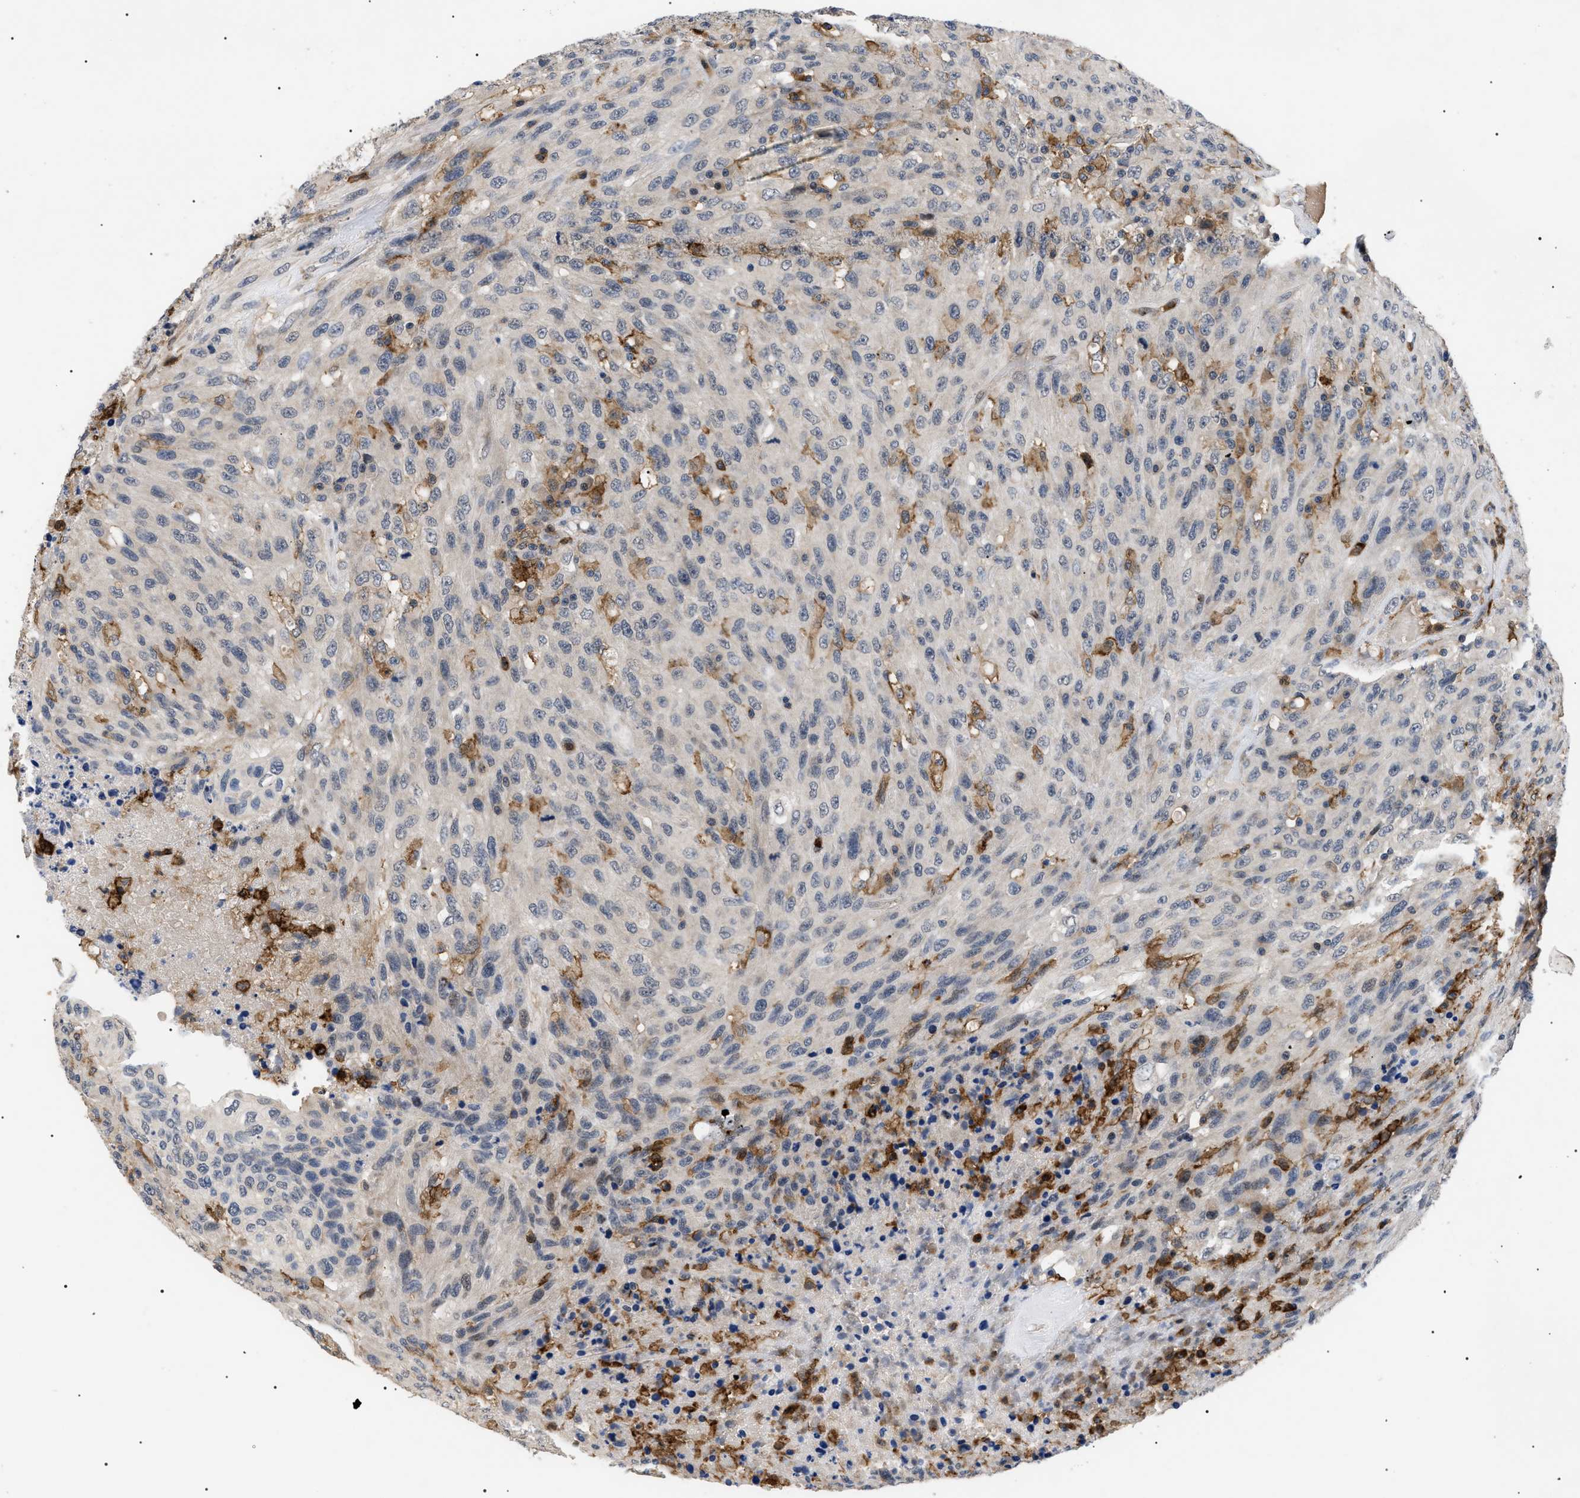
{"staining": {"intensity": "weak", "quantity": "<25%", "location": "cytoplasmic/membranous"}, "tissue": "urothelial cancer", "cell_type": "Tumor cells", "image_type": "cancer", "snomed": [{"axis": "morphology", "description": "Urothelial carcinoma, High grade"}, {"axis": "topography", "description": "Urinary bladder"}], "caption": "Image shows no protein staining in tumor cells of urothelial carcinoma (high-grade) tissue. The staining was performed using DAB (3,3'-diaminobenzidine) to visualize the protein expression in brown, while the nuclei were stained in blue with hematoxylin (Magnification: 20x).", "gene": "CD300A", "patient": {"sex": "male", "age": 66}}